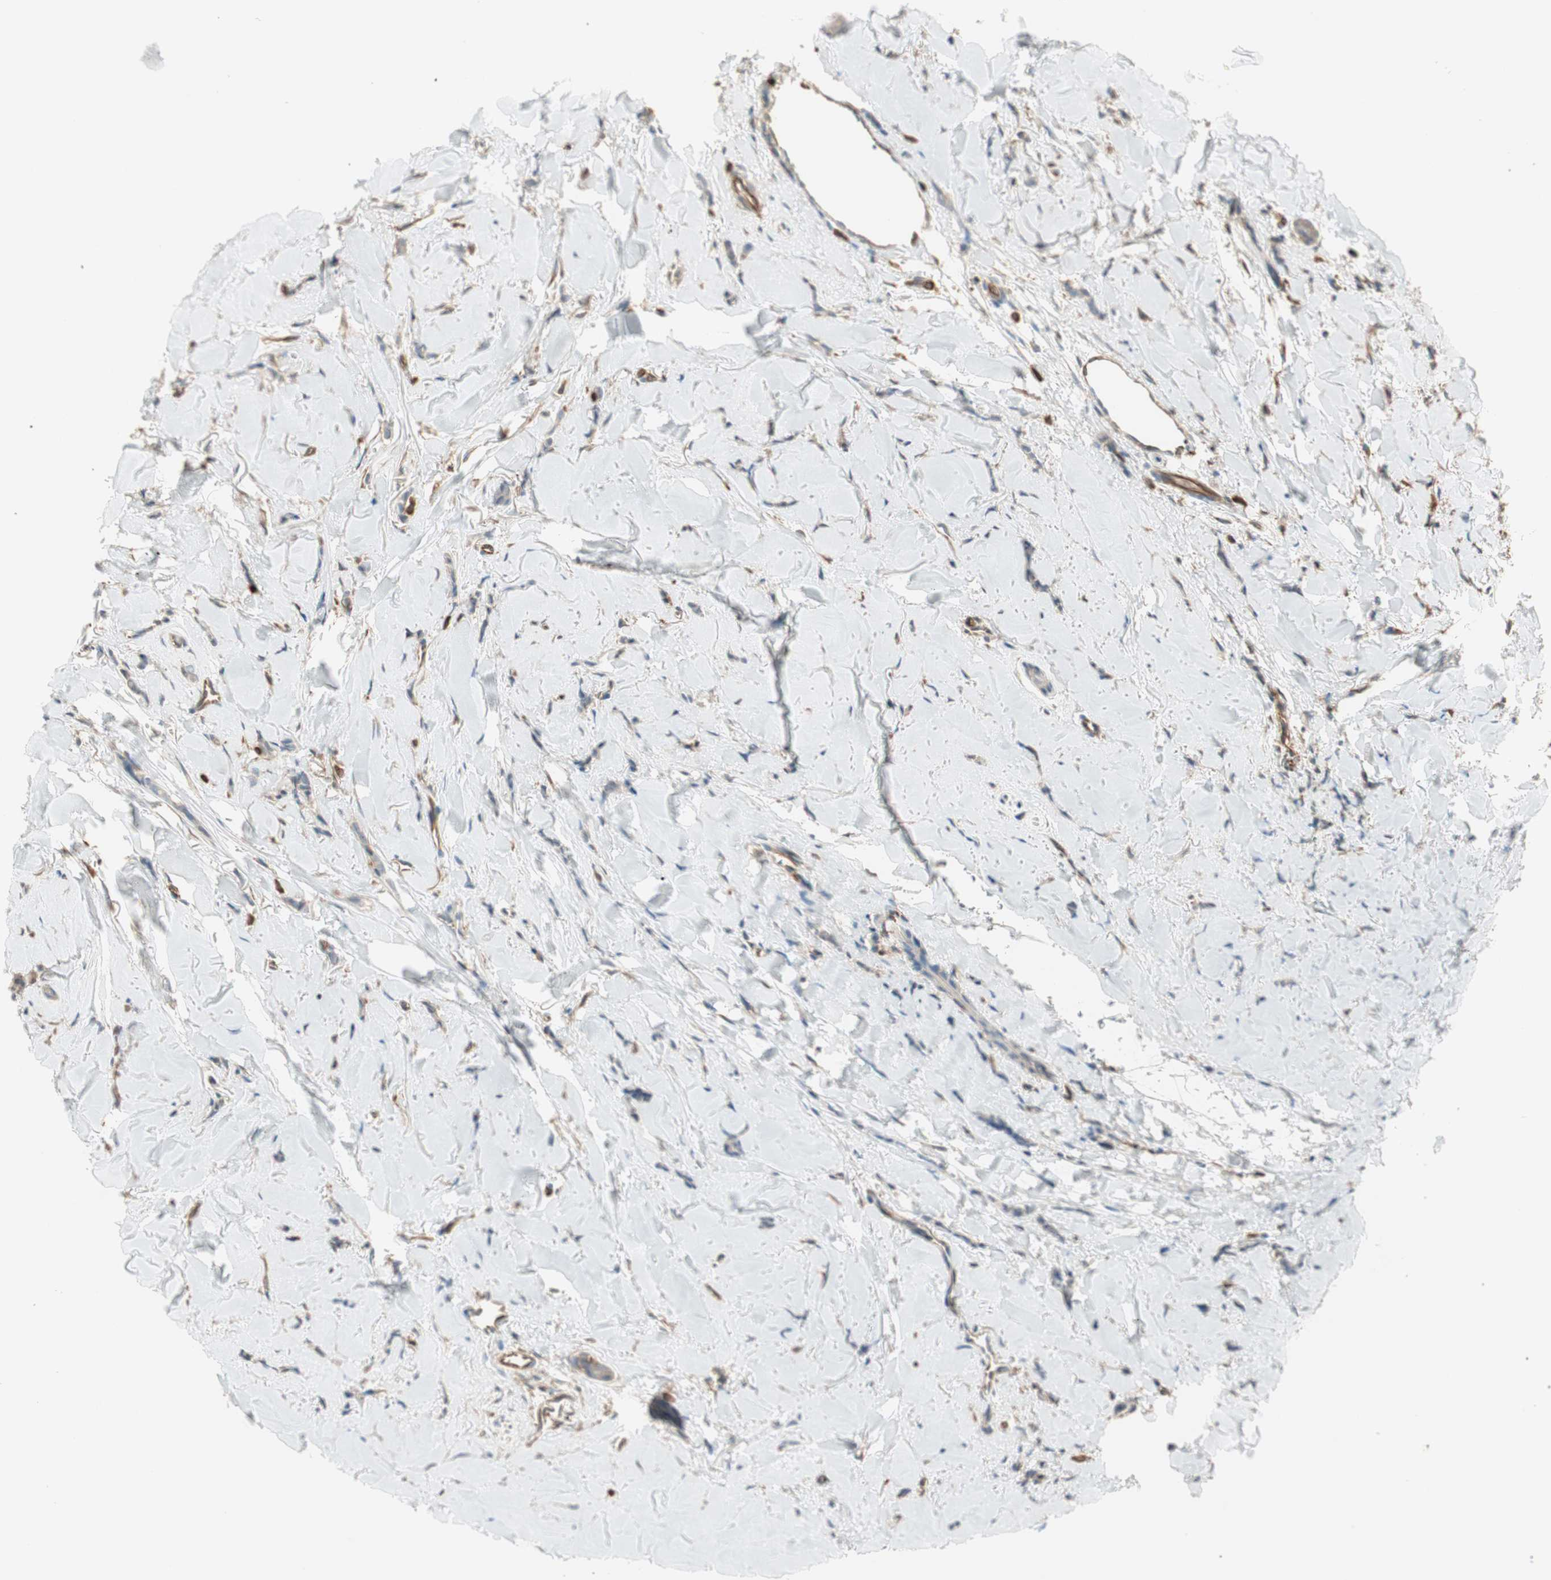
{"staining": {"intensity": "negative", "quantity": "none", "location": "none"}, "tissue": "breast cancer", "cell_type": "Tumor cells", "image_type": "cancer", "snomed": [{"axis": "morphology", "description": "Lobular carcinoma"}, {"axis": "topography", "description": "Skin"}, {"axis": "topography", "description": "Breast"}], "caption": "Tumor cells are negative for protein expression in human lobular carcinoma (breast).", "gene": "CRLF3", "patient": {"sex": "female", "age": 46}}